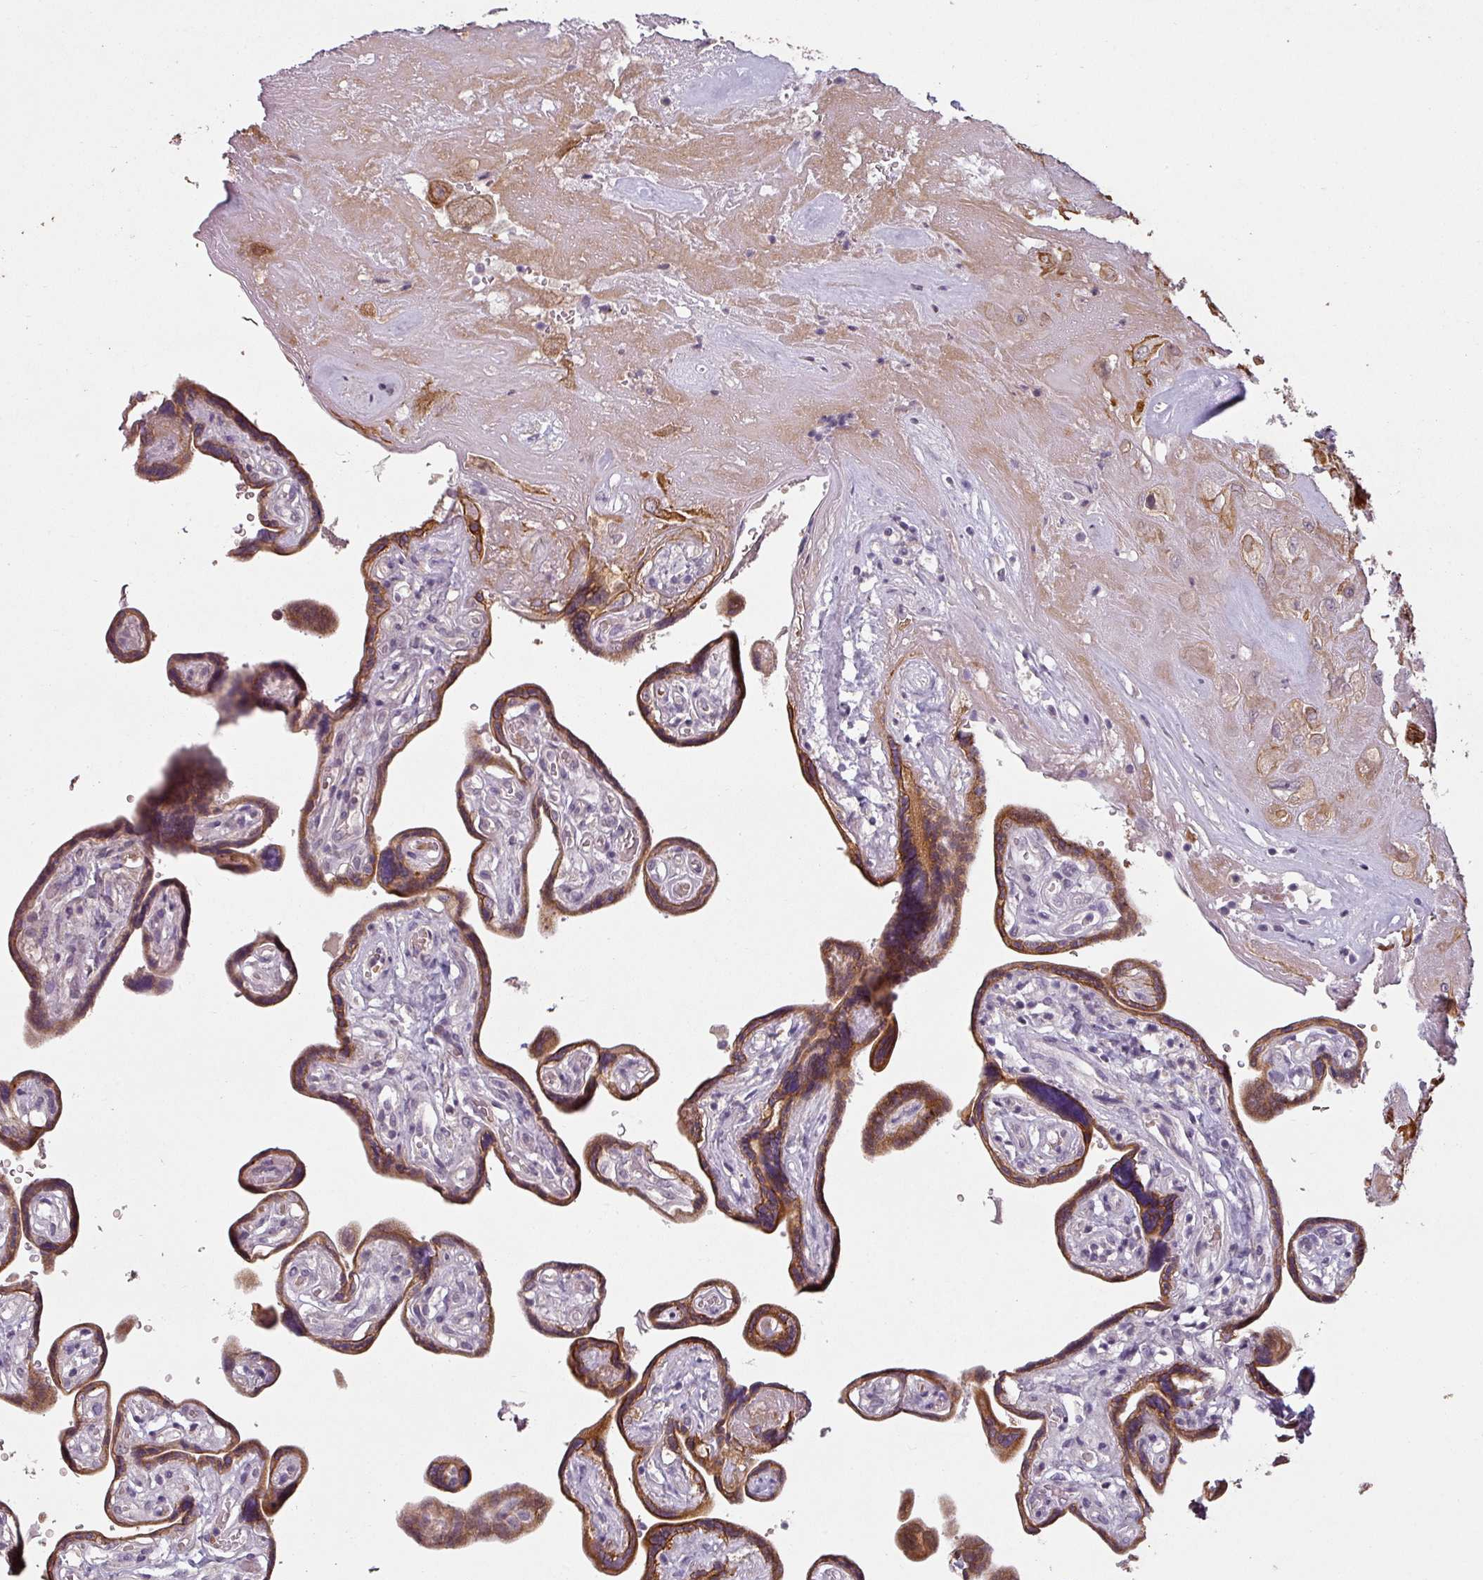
{"staining": {"intensity": "weak", "quantity": "<25%", "location": "cytoplasmic/membranous"}, "tissue": "placenta", "cell_type": "Decidual cells", "image_type": "normal", "snomed": [{"axis": "morphology", "description": "Normal tissue, NOS"}, {"axis": "topography", "description": "Placenta"}], "caption": "Immunohistochemical staining of benign human placenta shows no significant staining in decidual cells. (DAB IHC visualized using brightfield microscopy, high magnification).", "gene": "LYPLA1", "patient": {"sex": "female", "age": 32}}